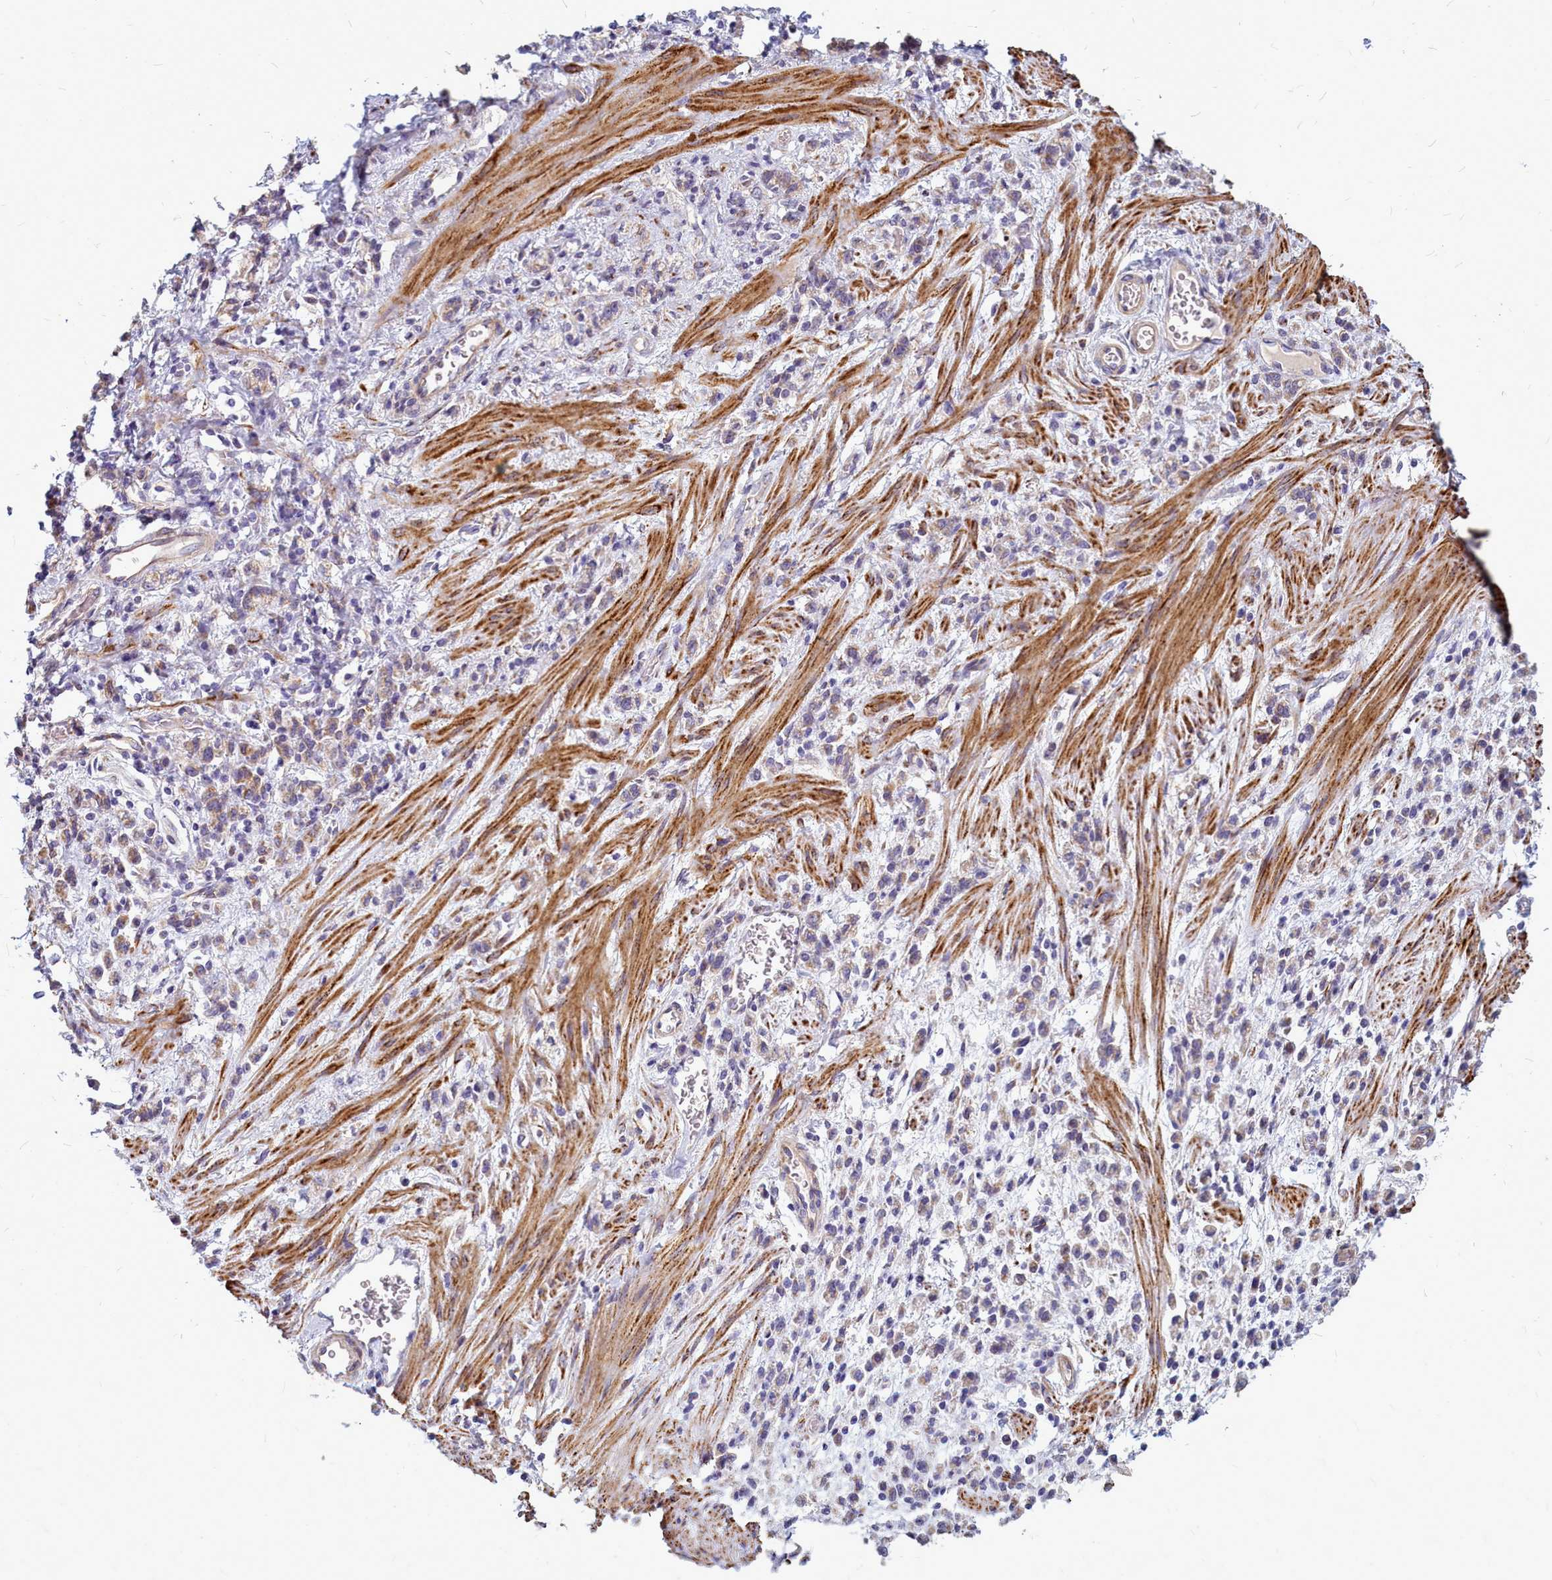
{"staining": {"intensity": "weak", "quantity": "25%-75%", "location": "cytoplasmic/membranous"}, "tissue": "stomach cancer", "cell_type": "Tumor cells", "image_type": "cancer", "snomed": [{"axis": "morphology", "description": "Adenocarcinoma, NOS"}, {"axis": "topography", "description": "Stomach"}], "caption": "Human adenocarcinoma (stomach) stained with a brown dye shows weak cytoplasmic/membranous positive positivity in approximately 25%-75% of tumor cells.", "gene": "SMPD4", "patient": {"sex": "male", "age": 77}}